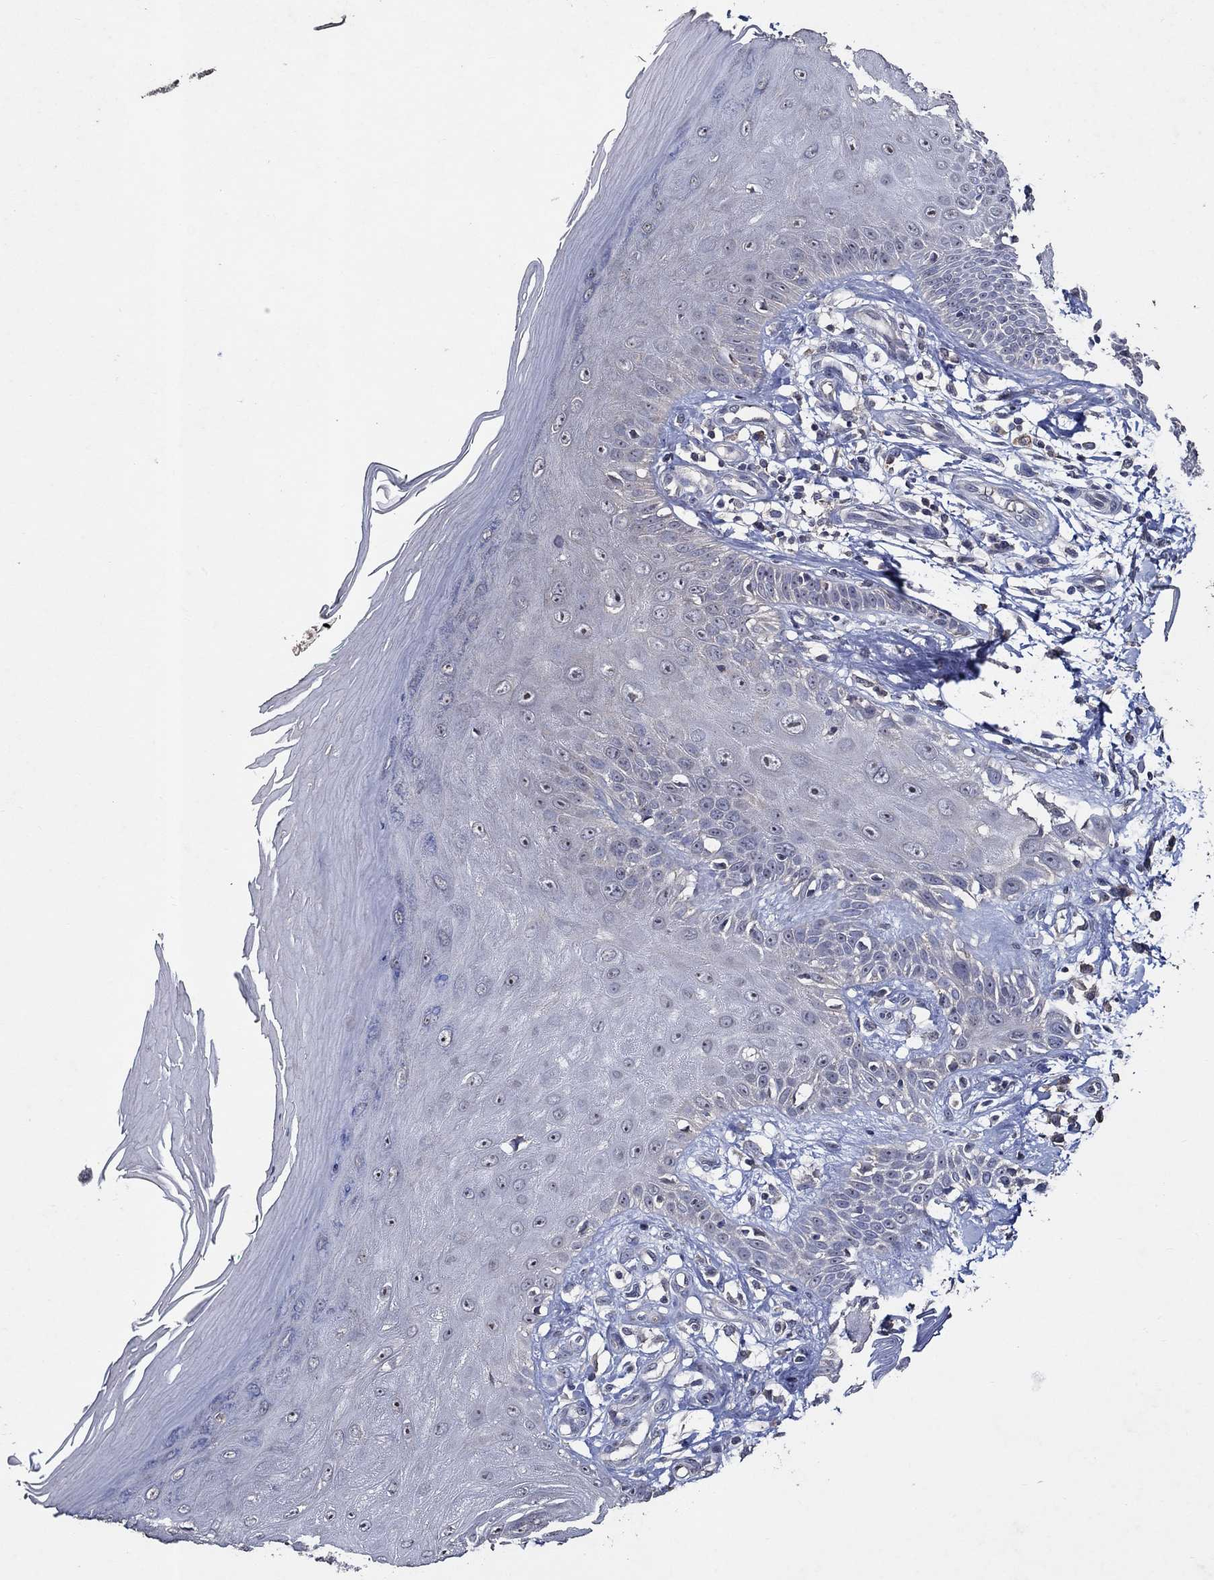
{"staining": {"intensity": "moderate", "quantity": "25%-75%", "location": "cytoplasmic/membranous"}, "tissue": "skin", "cell_type": "Fibroblasts", "image_type": "normal", "snomed": [{"axis": "morphology", "description": "Normal tissue, NOS"}, {"axis": "morphology", "description": "Inflammation, NOS"}, {"axis": "morphology", "description": "Fibrosis, NOS"}, {"axis": "topography", "description": "Skin"}], "caption": "A high-resolution micrograph shows IHC staining of unremarkable skin, which shows moderate cytoplasmic/membranous expression in about 25%-75% of fibroblasts. The staining is performed using DAB (3,3'-diaminobenzidine) brown chromogen to label protein expression. The nuclei are counter-stained blue using hematoxylin.", "gene": "HAP1", "patient": {"sex": "male", "age": 71}}